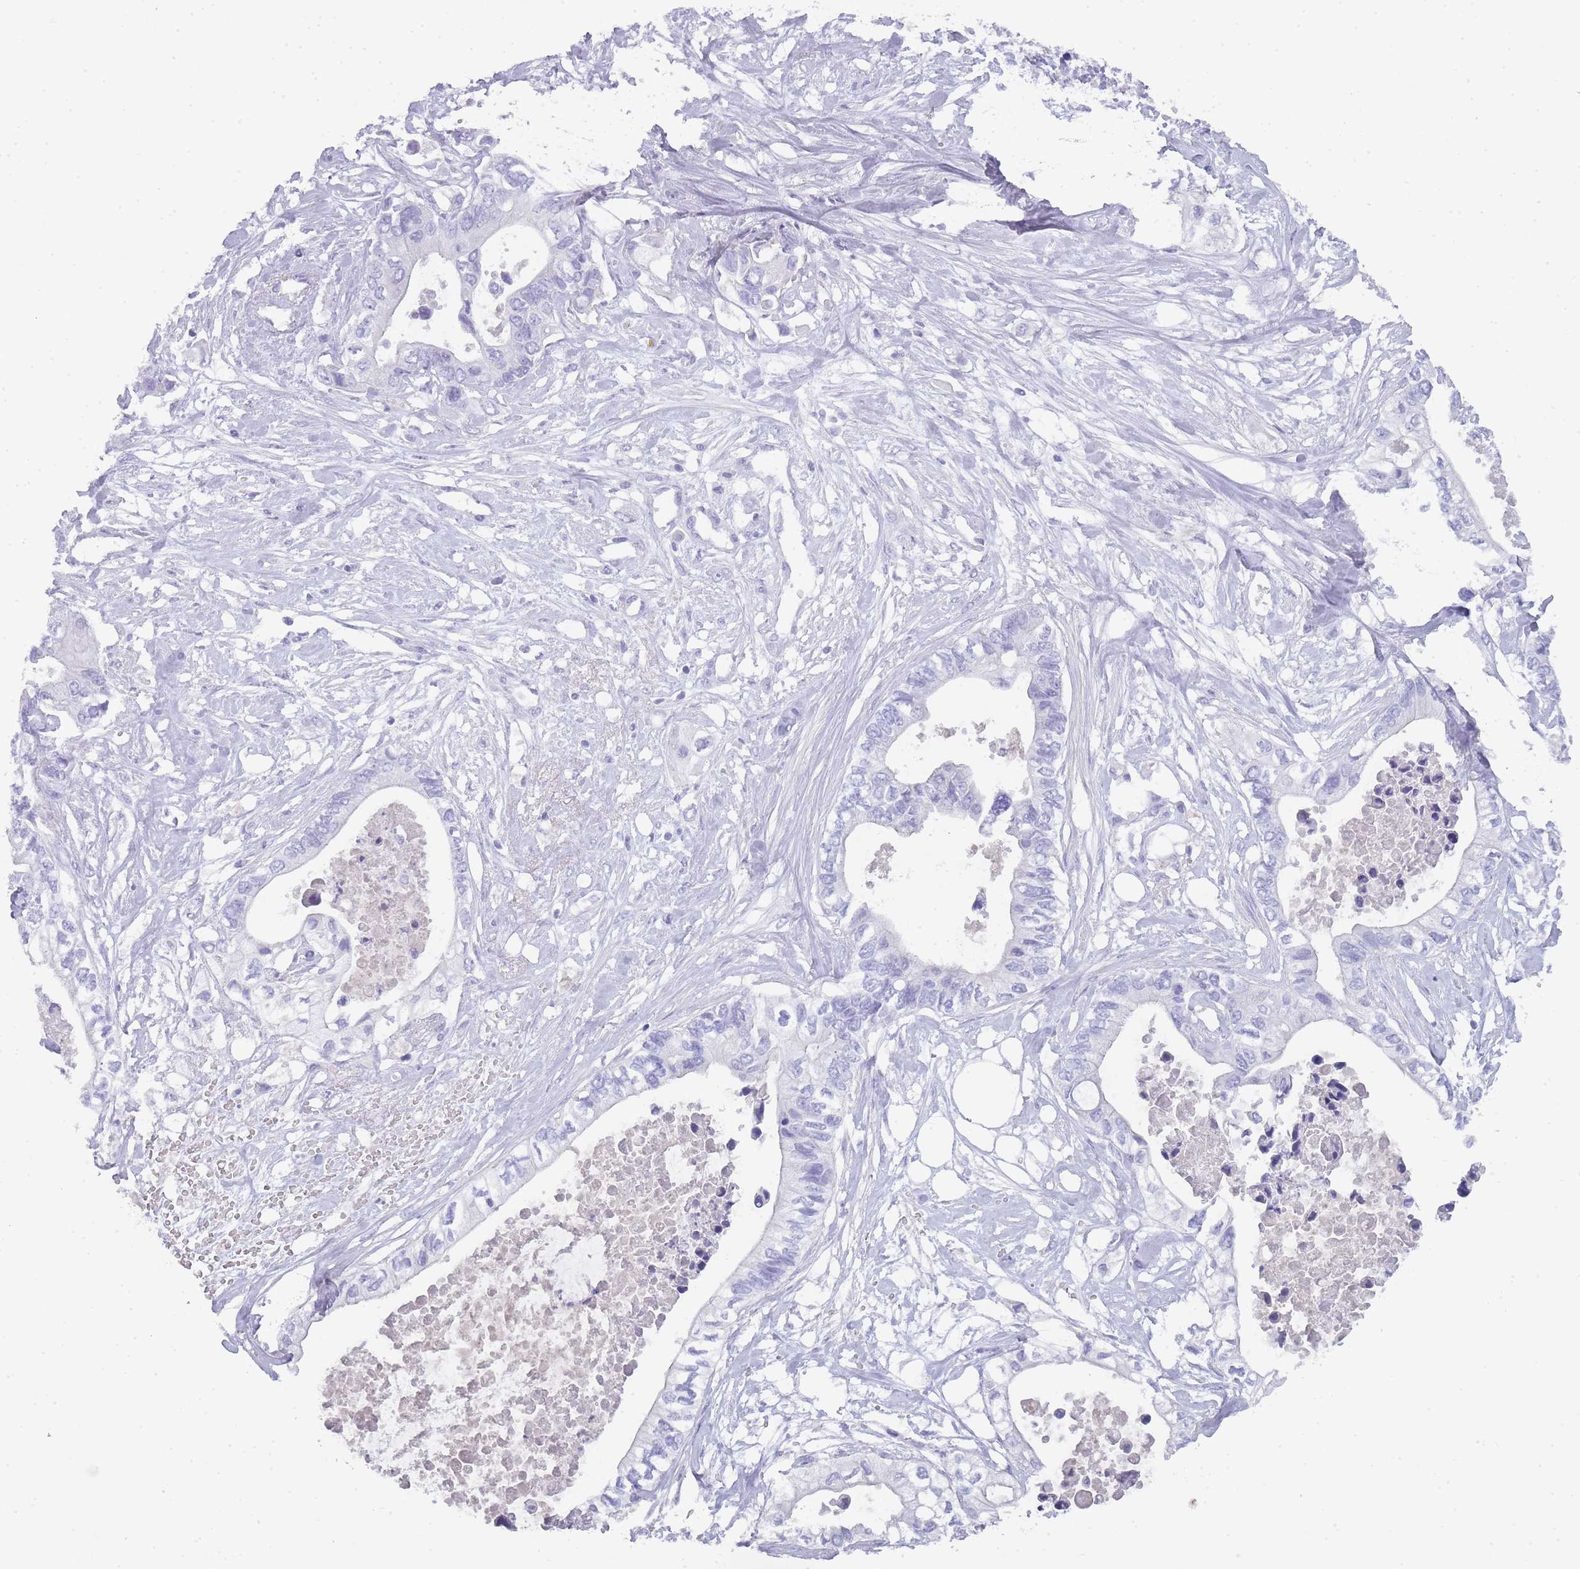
{"staining": {"intensity": "negative", "quantity": "none", "location": "none"}, "tissue": "pancreatic cancer", "cell_type": "Tumor cells", "image_type": "cancer", "snomed": [{"axis": "morphology", "description": "Adenocarcinoma, NOS"}, {"axis": "topography", "description": "Pancreas"}], "caption": "Tumor cells are negative for protein expression in human pancreatic adenocarcinoma.", "gene": "TCP11", "patient": {"sex": "female", "age": 63}}